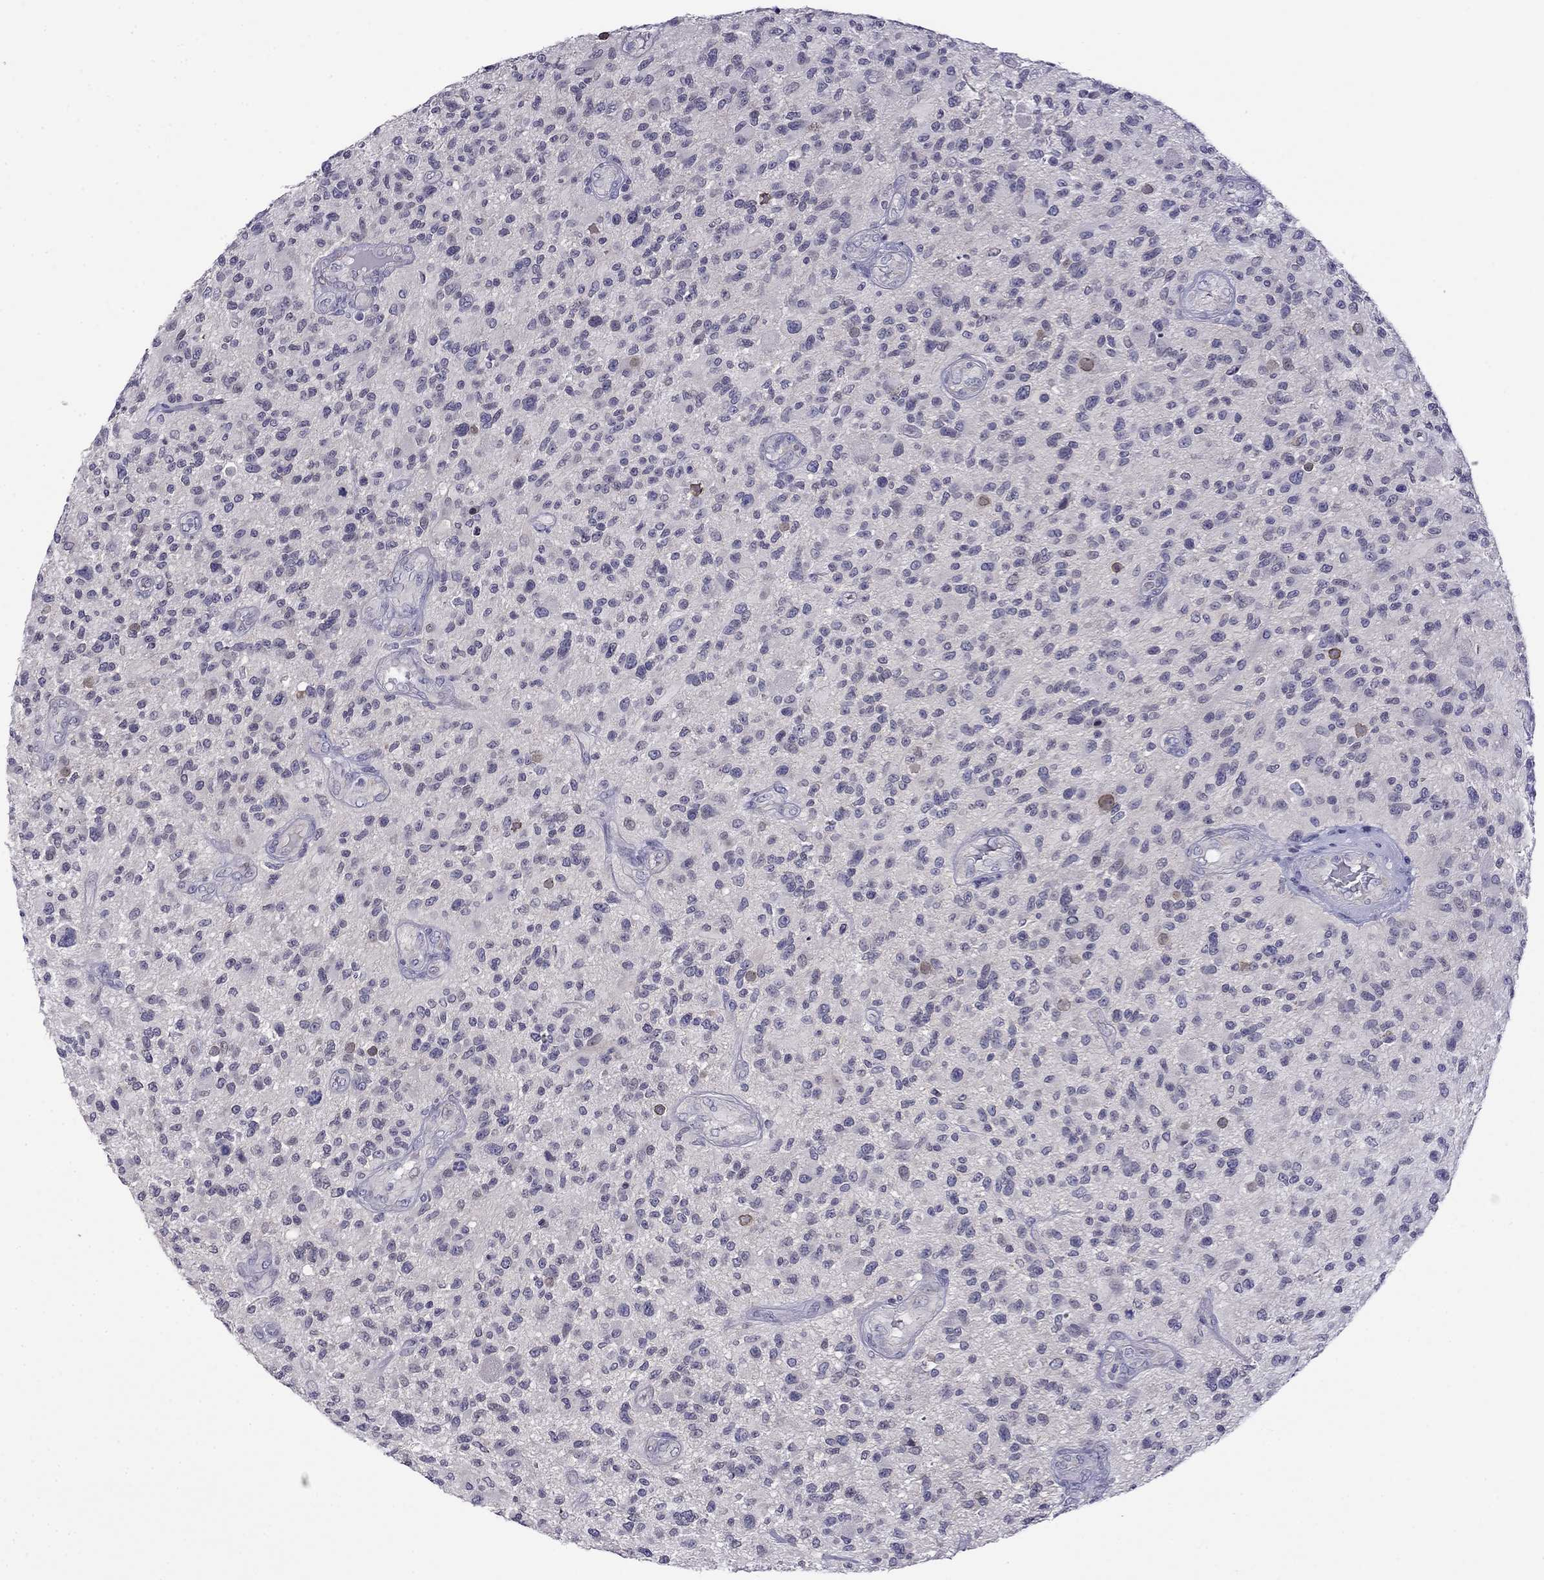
{"staining": {"intensity": "negative", "quantity": "none", "location": "none"}, "tissue": "glioma", "cell_type": "Tumor cells", "image_type": "cancer", "snomed": [{"axis": "morphology", "description": "Glioma, malignant, High grade"}, {"axis": "topography", "description": "Brain"}], "caption": "Tumor cells show no significant protein positivity in malignant high-grade glioma.", "gene": "PRR18", "patient": {"sex": "male", "age": 47}}